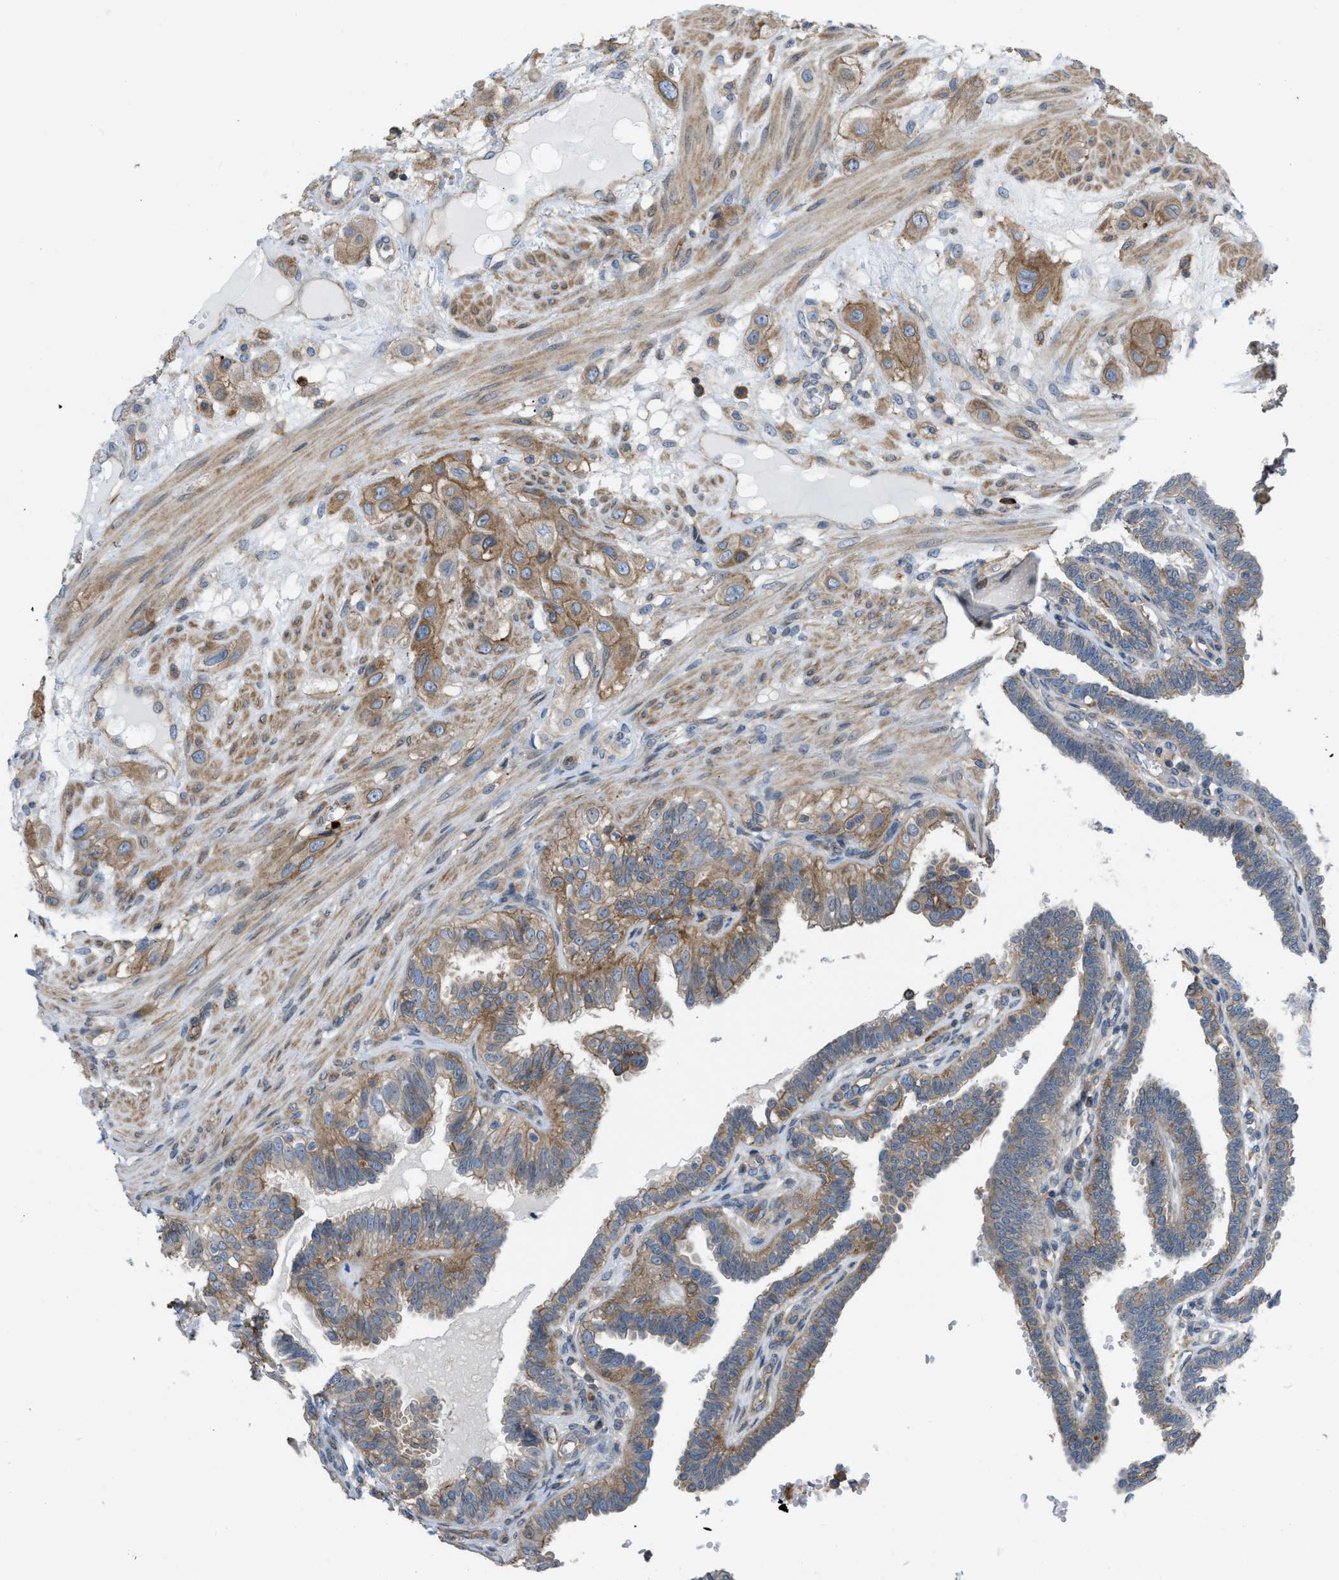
{"staining": {"intensity": "moderate", "quantity": ">75%", "location": "cytoplasmic/membranous"}, "tissue": "fallopian tube", "cell_type": "Glandular cells", "image_type": "normal", "snomed": [{"axis": "morphology", "description": "Normal tissue, NOS"}, {"axis": "topography", "description": "Fallopian tube"}, {"axis": "topography", "description": "Placenta"}], "caption": "Fallopian tube stained with immunohistochemistry (IHC) reveals moderate cytoplasmic/membranous staining in about >75% of glandular cells. Immunohistochemistry stains the protein in brown and the nuclei are stained blue.", "gene": "MYO18A", "patient": {"sex": "female", "age": 34}}